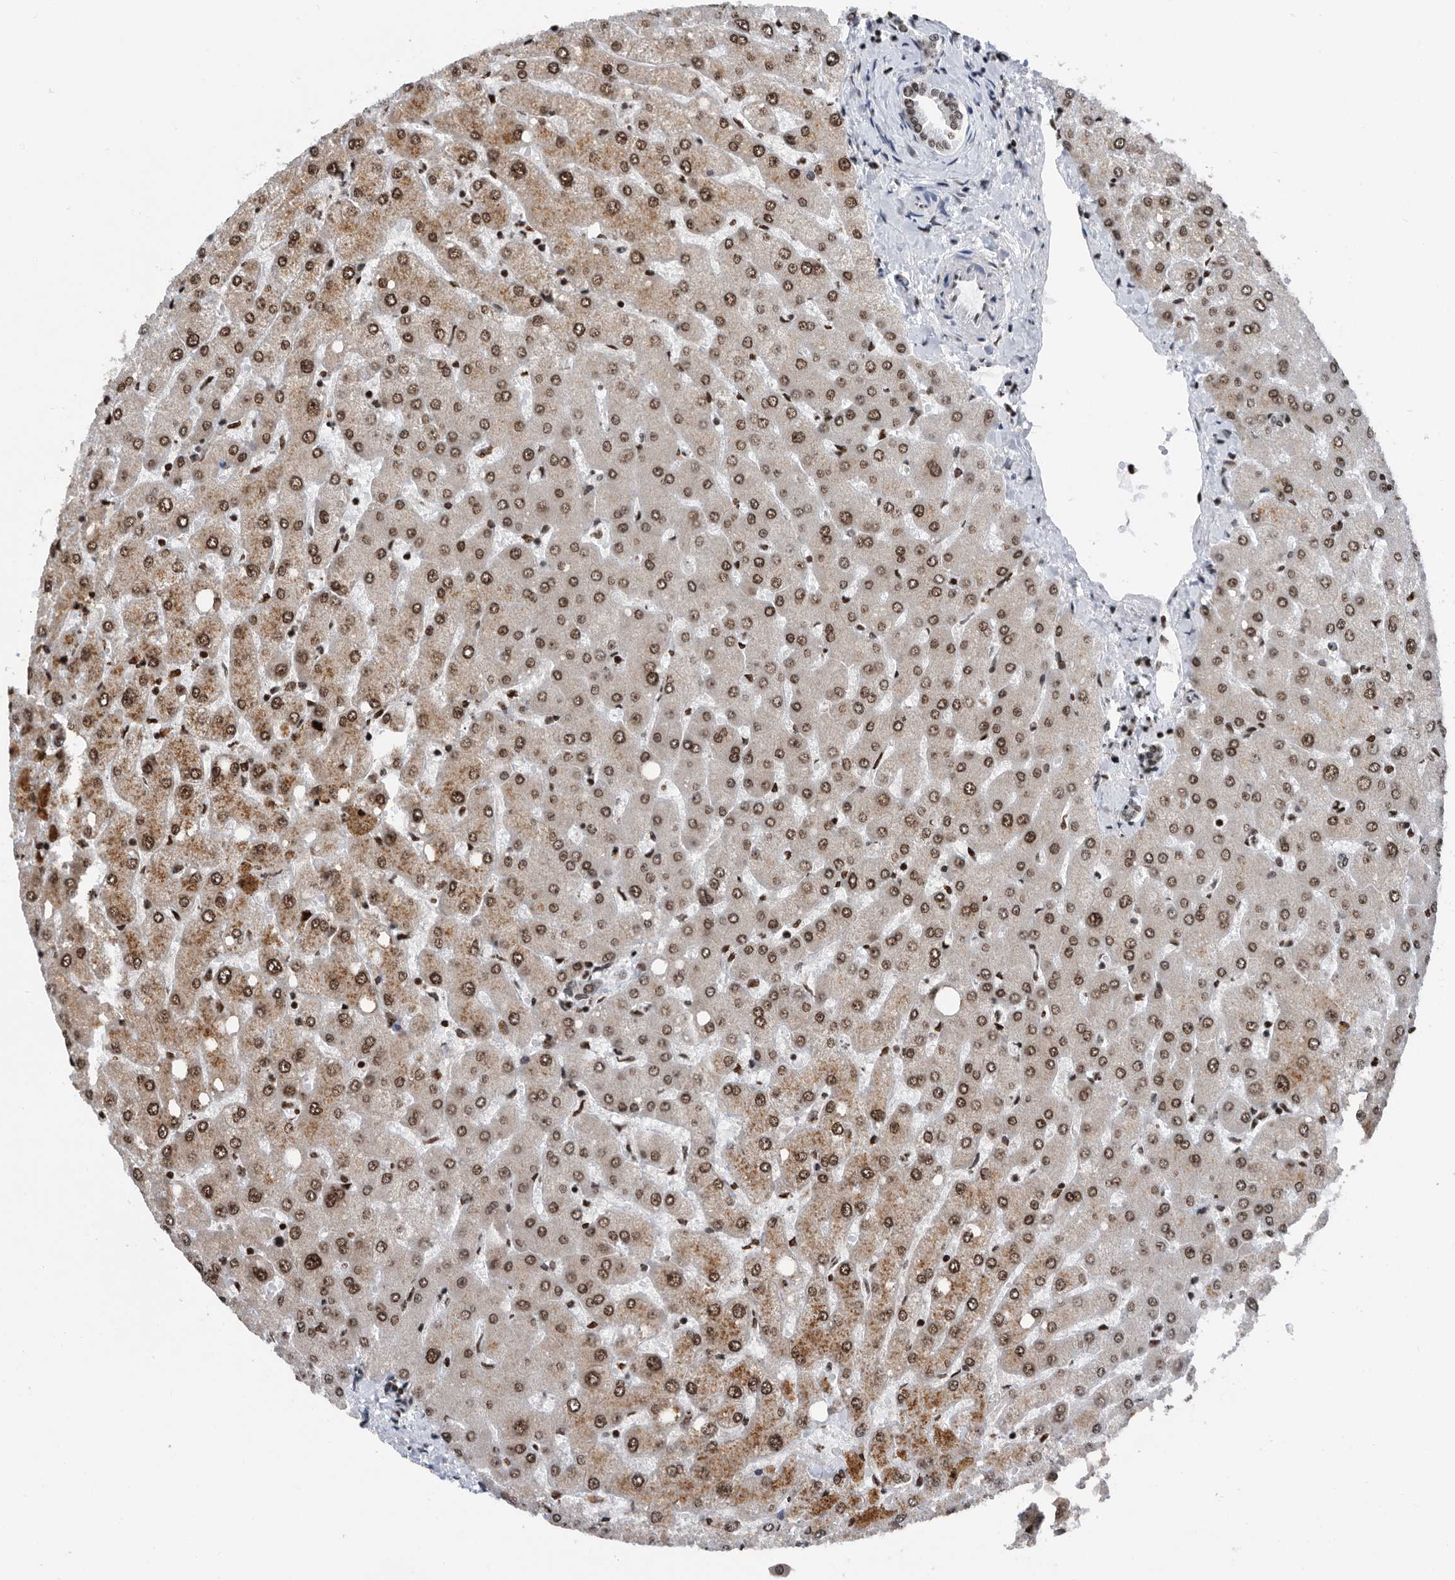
{"staining": {"intensity": "moderate", "quantity": ">75%", "location": "nuclear"}, "tissue": "liver", "cell_type": "Cholangiocytes", "image_type": "normal", "snomed": [{"axis": "morphology", "description": "Normal tissue, NOS"}, {"axis": "topography", "description": "Liver"}], "caption": "This micrograph shows immunohistochemistry staining of benign liver, with medium moderate nuclear positivity in approximately >75% of cholangiocytes.", "gene": "SNRNP48", "patient": {"sex": "female", "age": 54}}